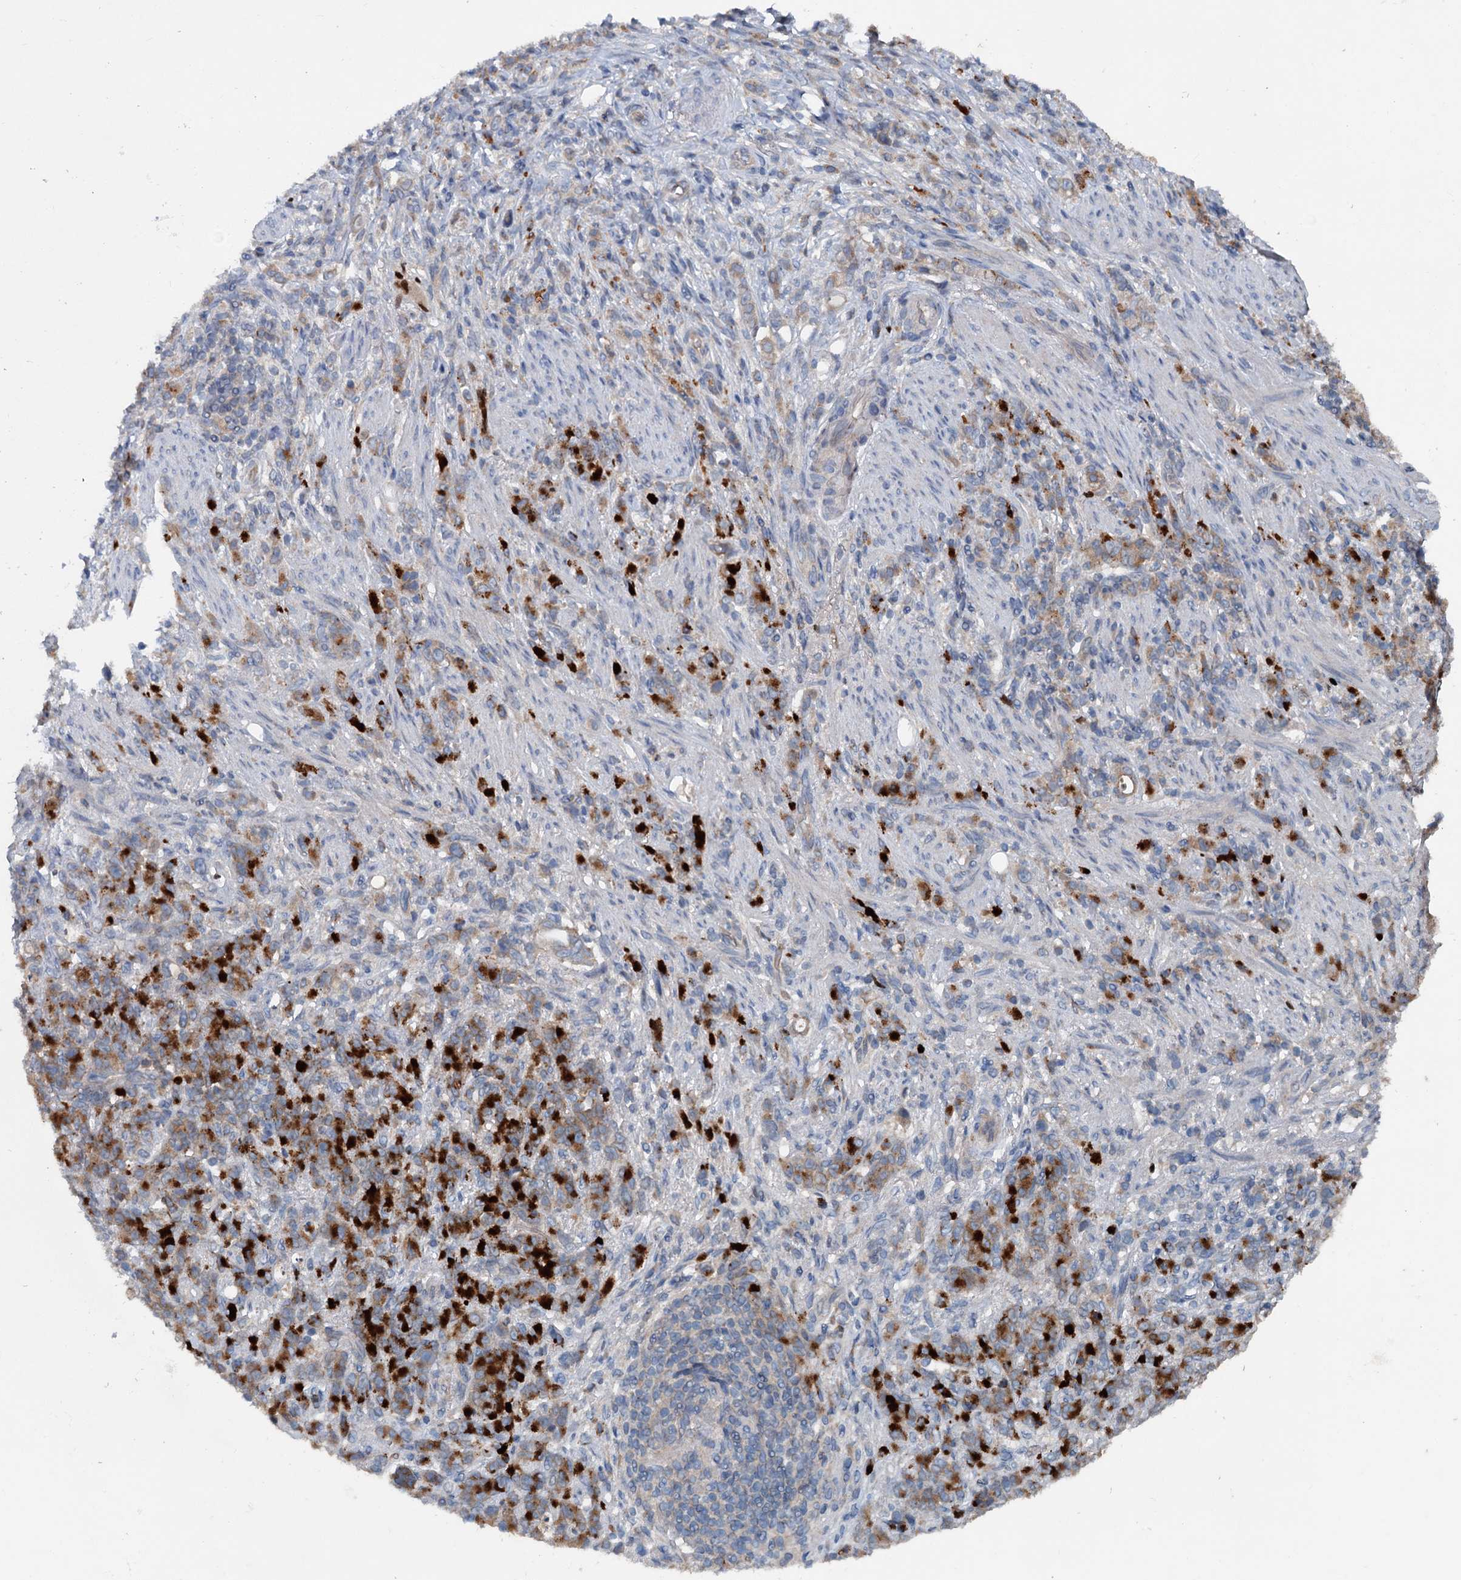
{"staining": {"intensity": "strong", "quantity": "25%-75%", "location": "cytoplasmic/membranous"}, "tissue": "stomach cancer", "cell_type": "Tumor cells", "image_type": "cancer", "snomed": [{"axis": "morphology", "description": "Adenocarcinoma, NOS"}, {"axis": "topography", "description": "Stomach"}], "caption": "Immunohistochemistry image of human adenocarcinoma (stomach) stained for a protein (brown), which displays high levels of strong cytoplasmic/membranous positivity in approximately 25%-75% of tumor cells.", "gene": "N4BP2L2", "patient": {"sex": "female", "age": 79}}